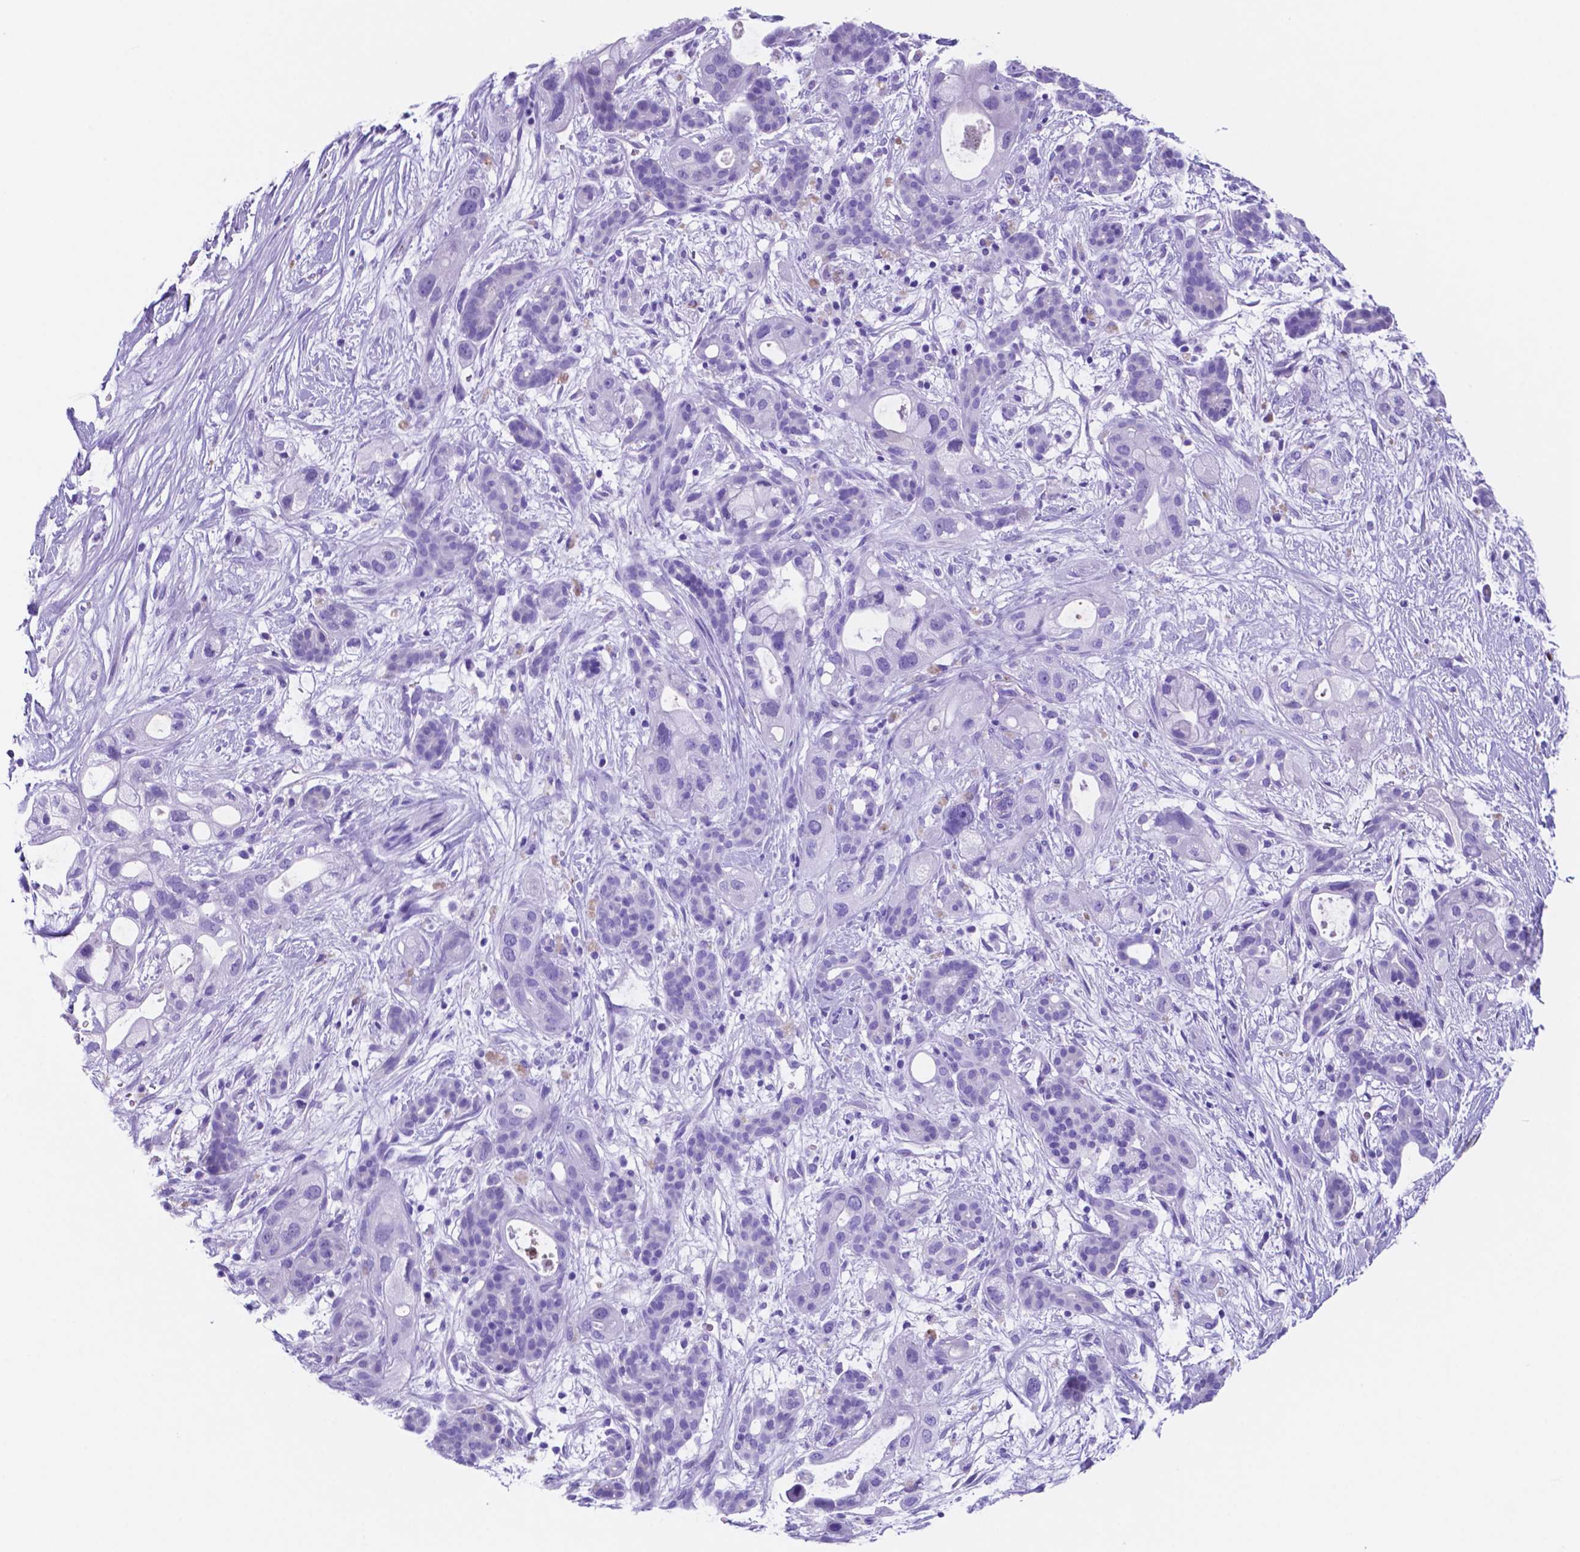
{"staining": {"intensity": "negative", "quantity": "none", "location": "none"}, "tissue": "pancreatic cancer", "cell_type": "Tumor cells", "image_type": "cancer", "snomed": [{"axis": "morphology", "description": "Adenocarcinoma, NOS"}, {"axis": "topography", "description": "Pancreas"}], "caption": "There is no significant staining in tumor cells of pancreatic cancer.", "gene": "DNAAF8", "patient": {"sex": "male", "age": 44}}